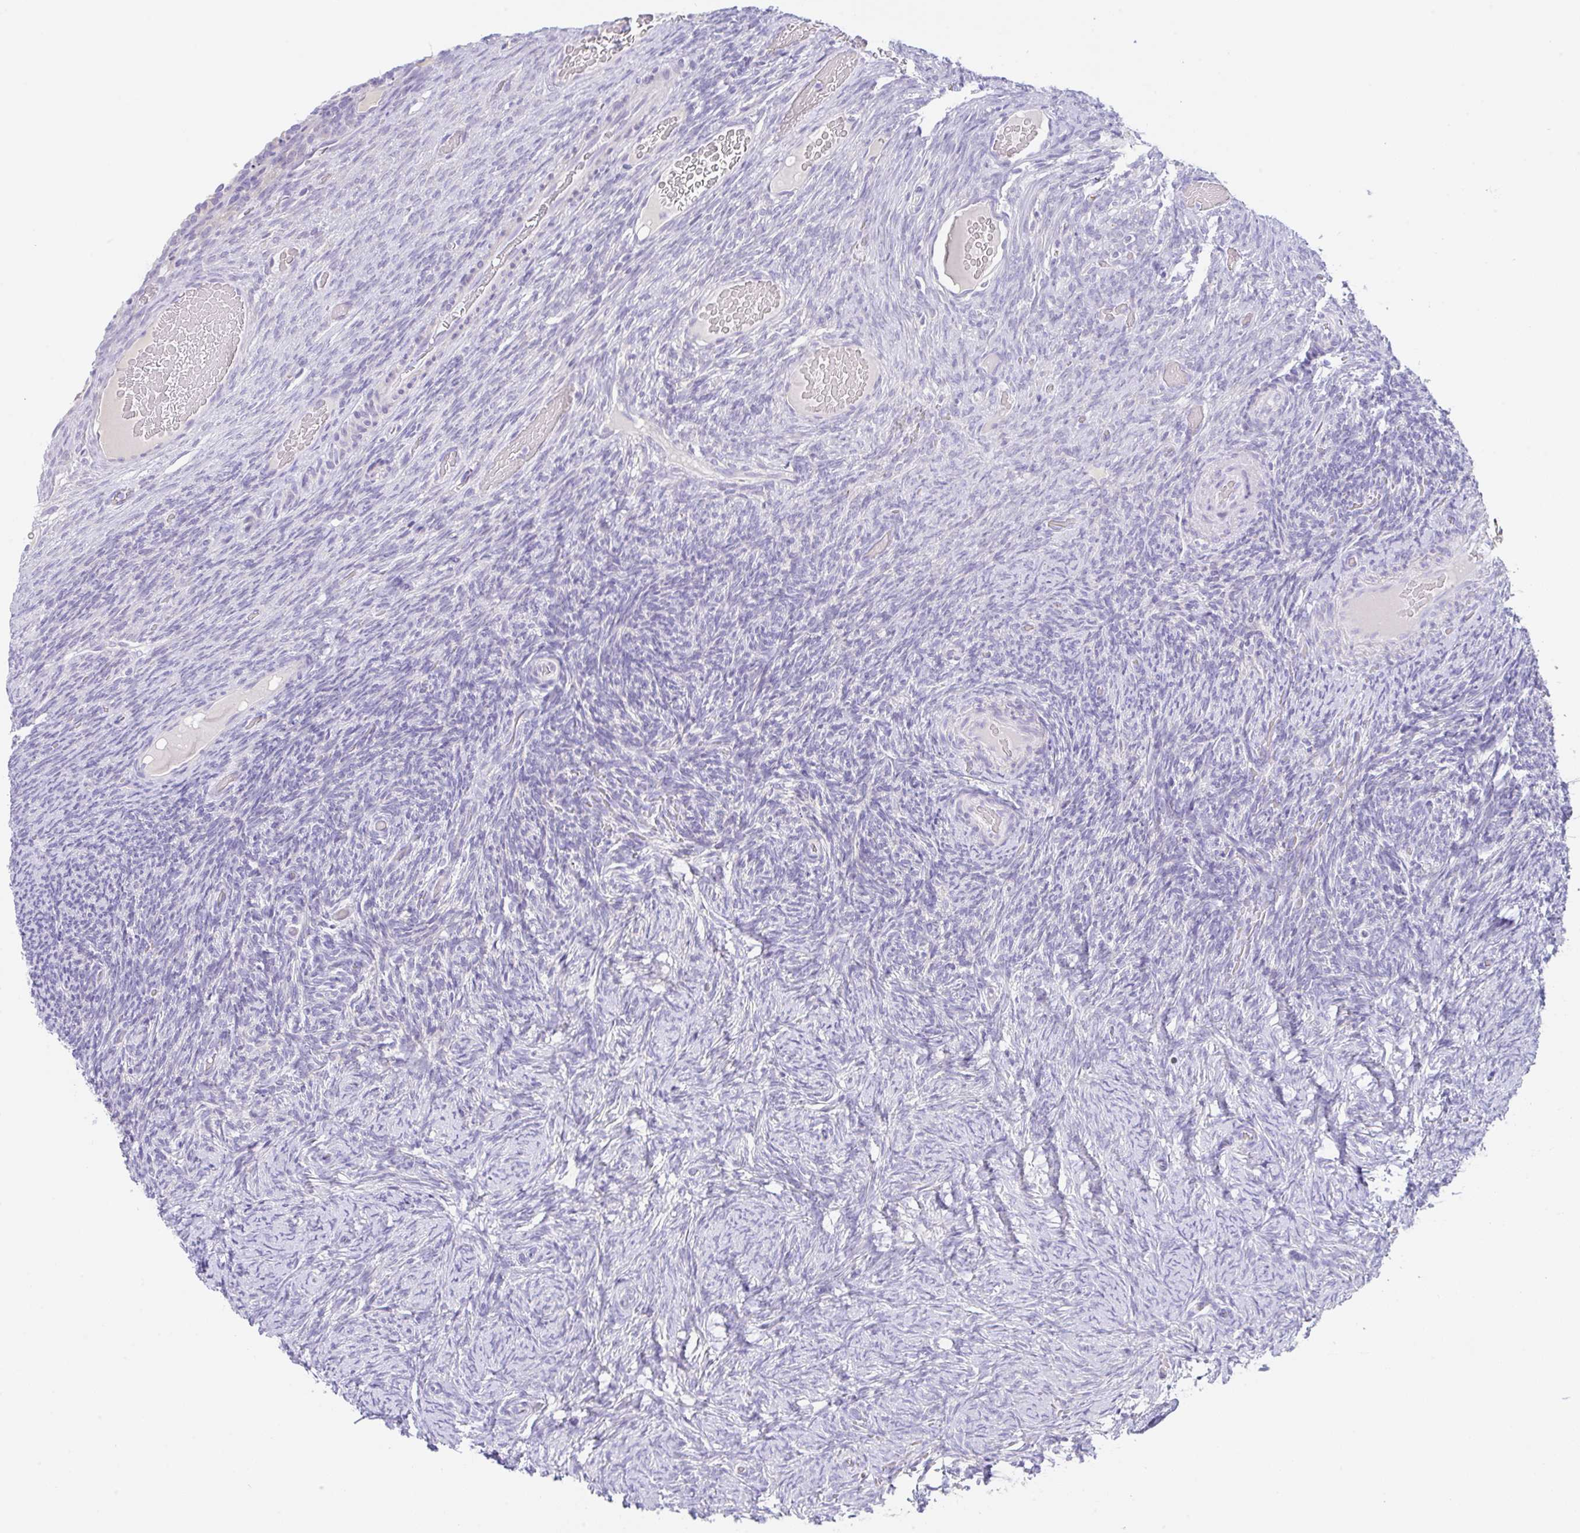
{"staining": {"intensity": "negative", "quantity": "none", "location": "none"}, "tissue": "ovary", "cell_type": "Ovarian stroma cells", "image_type": "normal", "snomed": [{"axis": "morphology", "description": "Normal tissue, NOS"}, {"axis": "topography", "description": "Ovary"}], "caption": "Ovarian stroma cells show no significant protein staining in benign ovary. (Immunohistochemistry (ihc), brightfield microscopy, high magnification).", "gene": "TRAF4", "patient": {"sex": "female", "age": 34}}